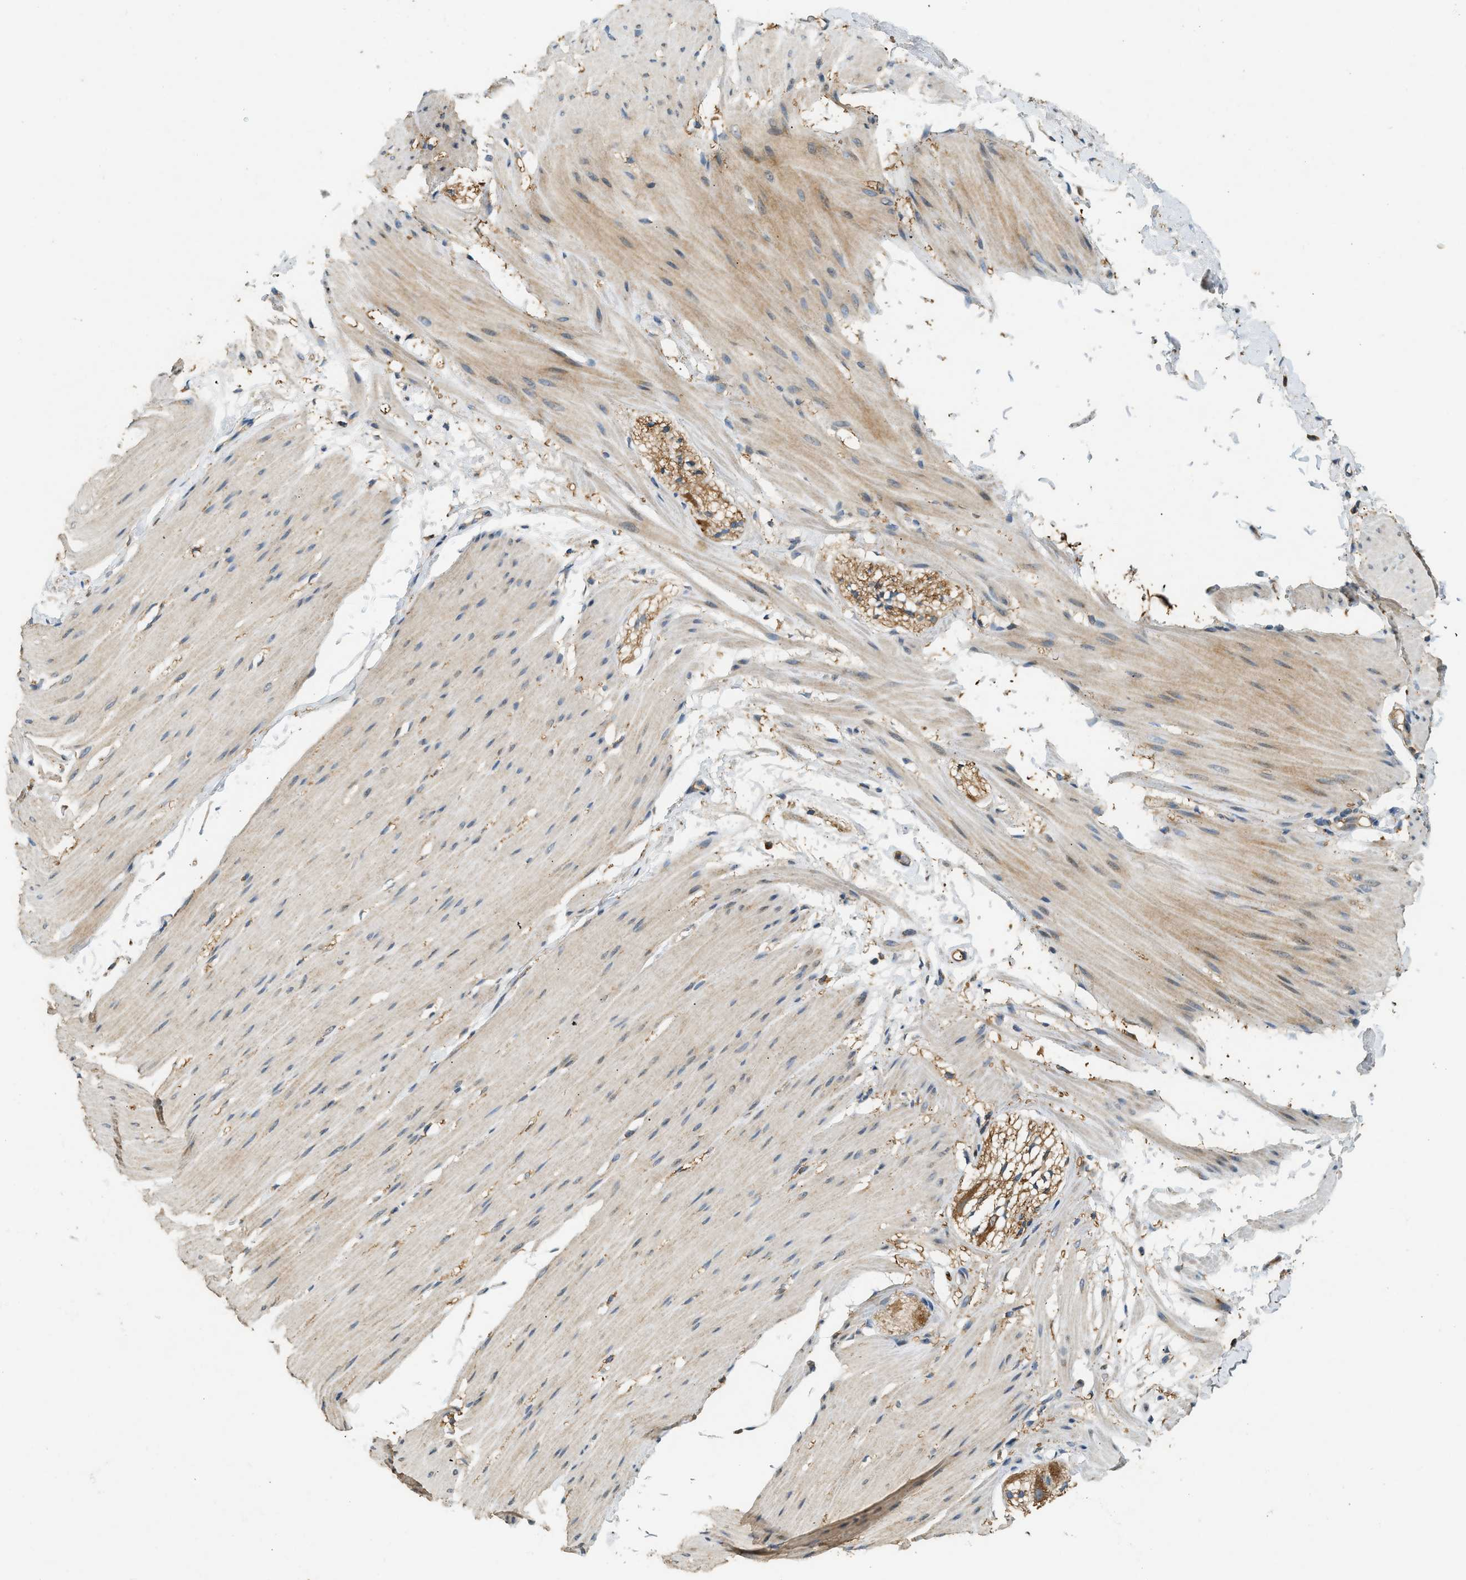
{"staining": {"intensity": "weak", "quantity": ">75%", "location": "cytoplasmic/membranous"}, "tissue": "smooth muscle", "cell_type": "Smooth muscle cells", "image_type": "normal", "snomed": [{"axis": "morphology", "description": "Normal tissue, NOS"}, {"axis": "topography", "description": "Smooth muscle"}, {"axis": "topography", "description": "Colon"}], "caption": "A high-resolution micrograph shows immunohistochemistry staining of normal smooth muscle, which demonstrates weak cytoplasmic/membranous expression in approximately >75% of smooth muscle cells.", "gene": "CTSB", "patient": {"sex": "male", "age": 67}}